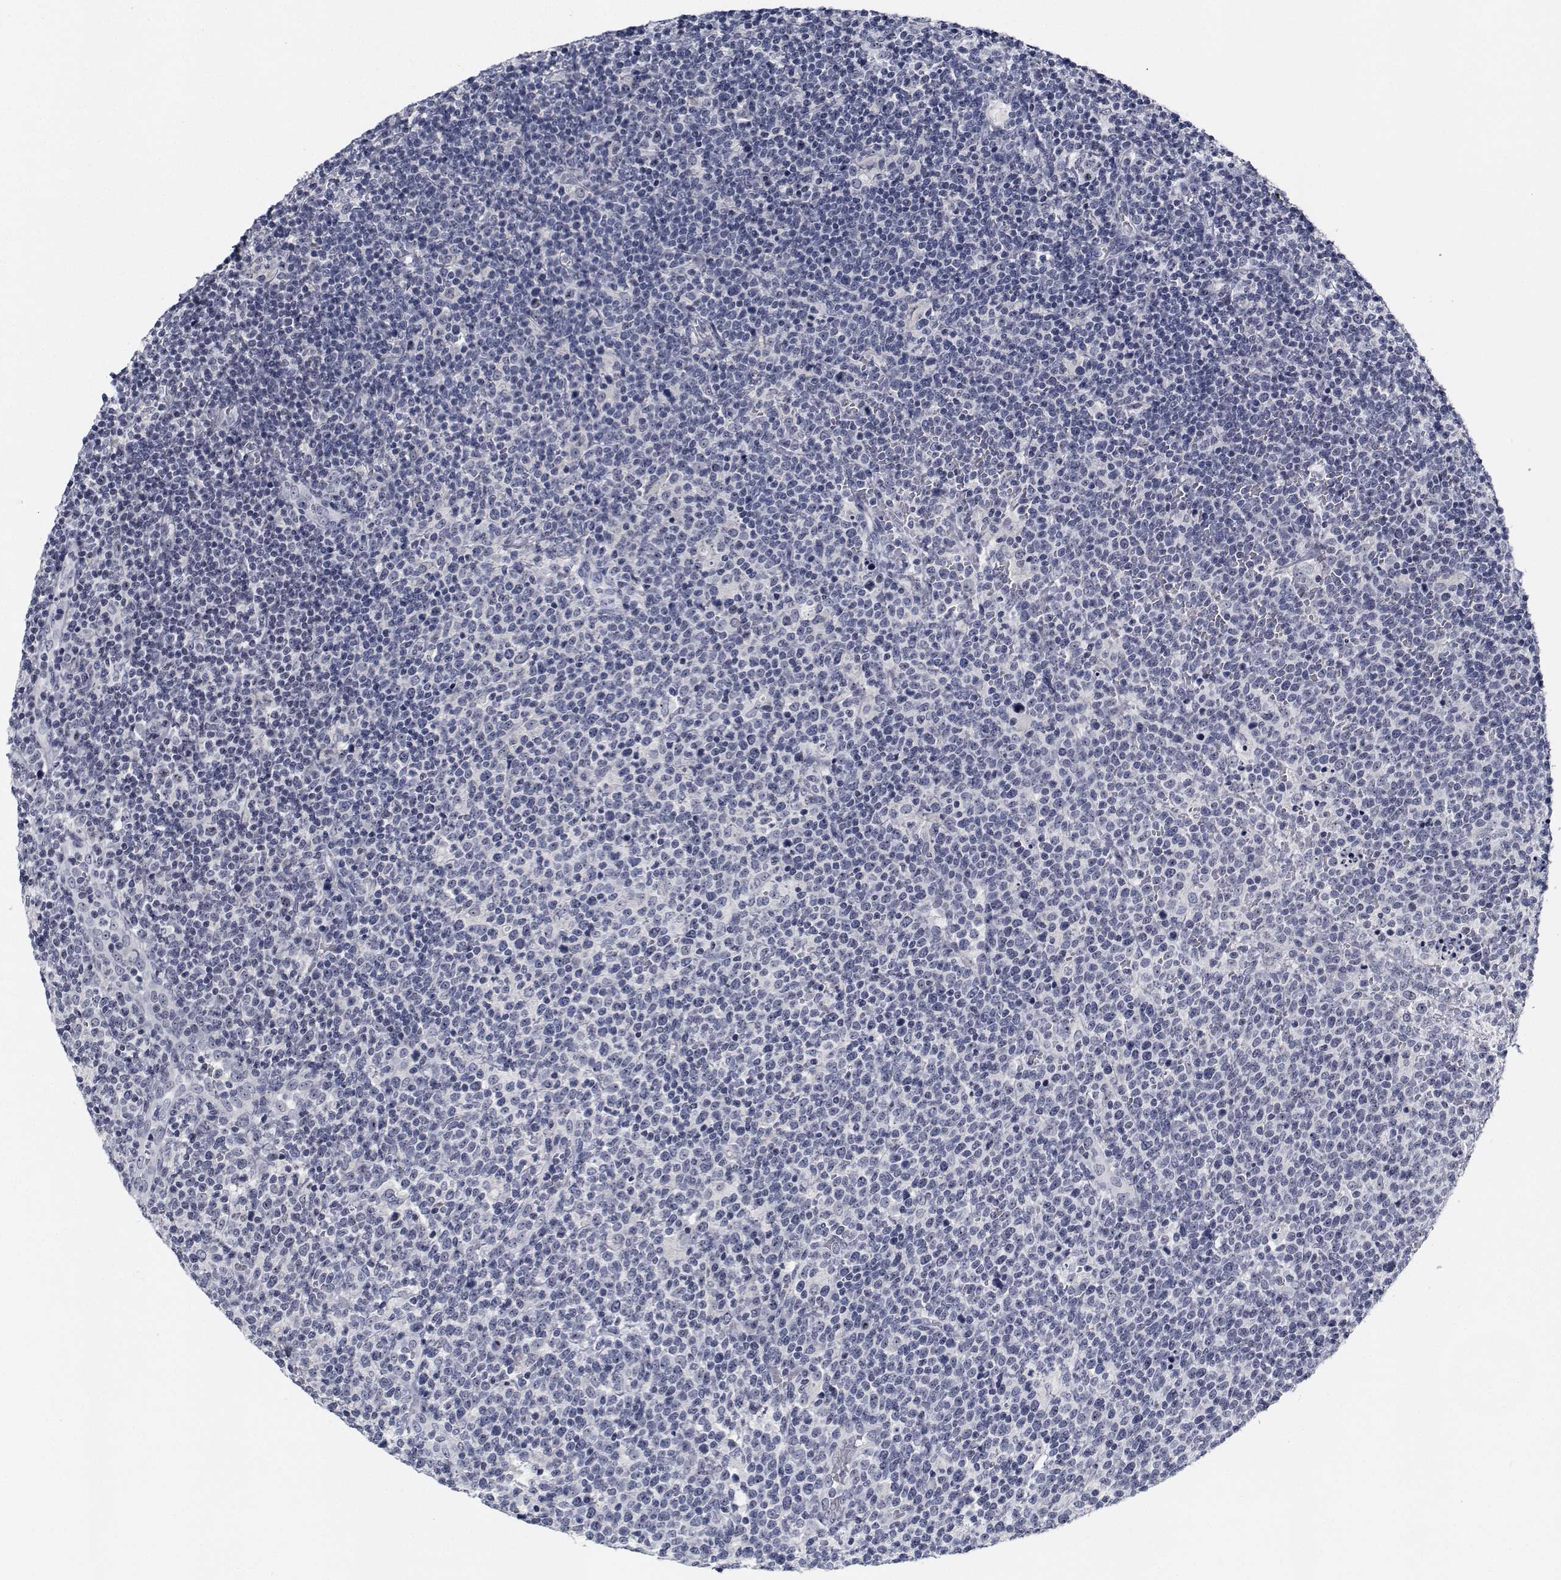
{"staining": {"intensity": "negative", "quantity": "none", "location": "none"}, "tissue": "lymphoma", "cell_type": "Tumor cells", "image_type": "cancer", "snomed": [{"axis": "morphology", "description": "Malignant lymphoma, non-Hodgkin's type, High grade"}, {"axis": "topography", "description": "Lymph node"}], "caption": "Tumor cells are negative for brown protein staining in lymphoma.", "gene": "NVL", "patient": {"sex": "male", "age": 61}}